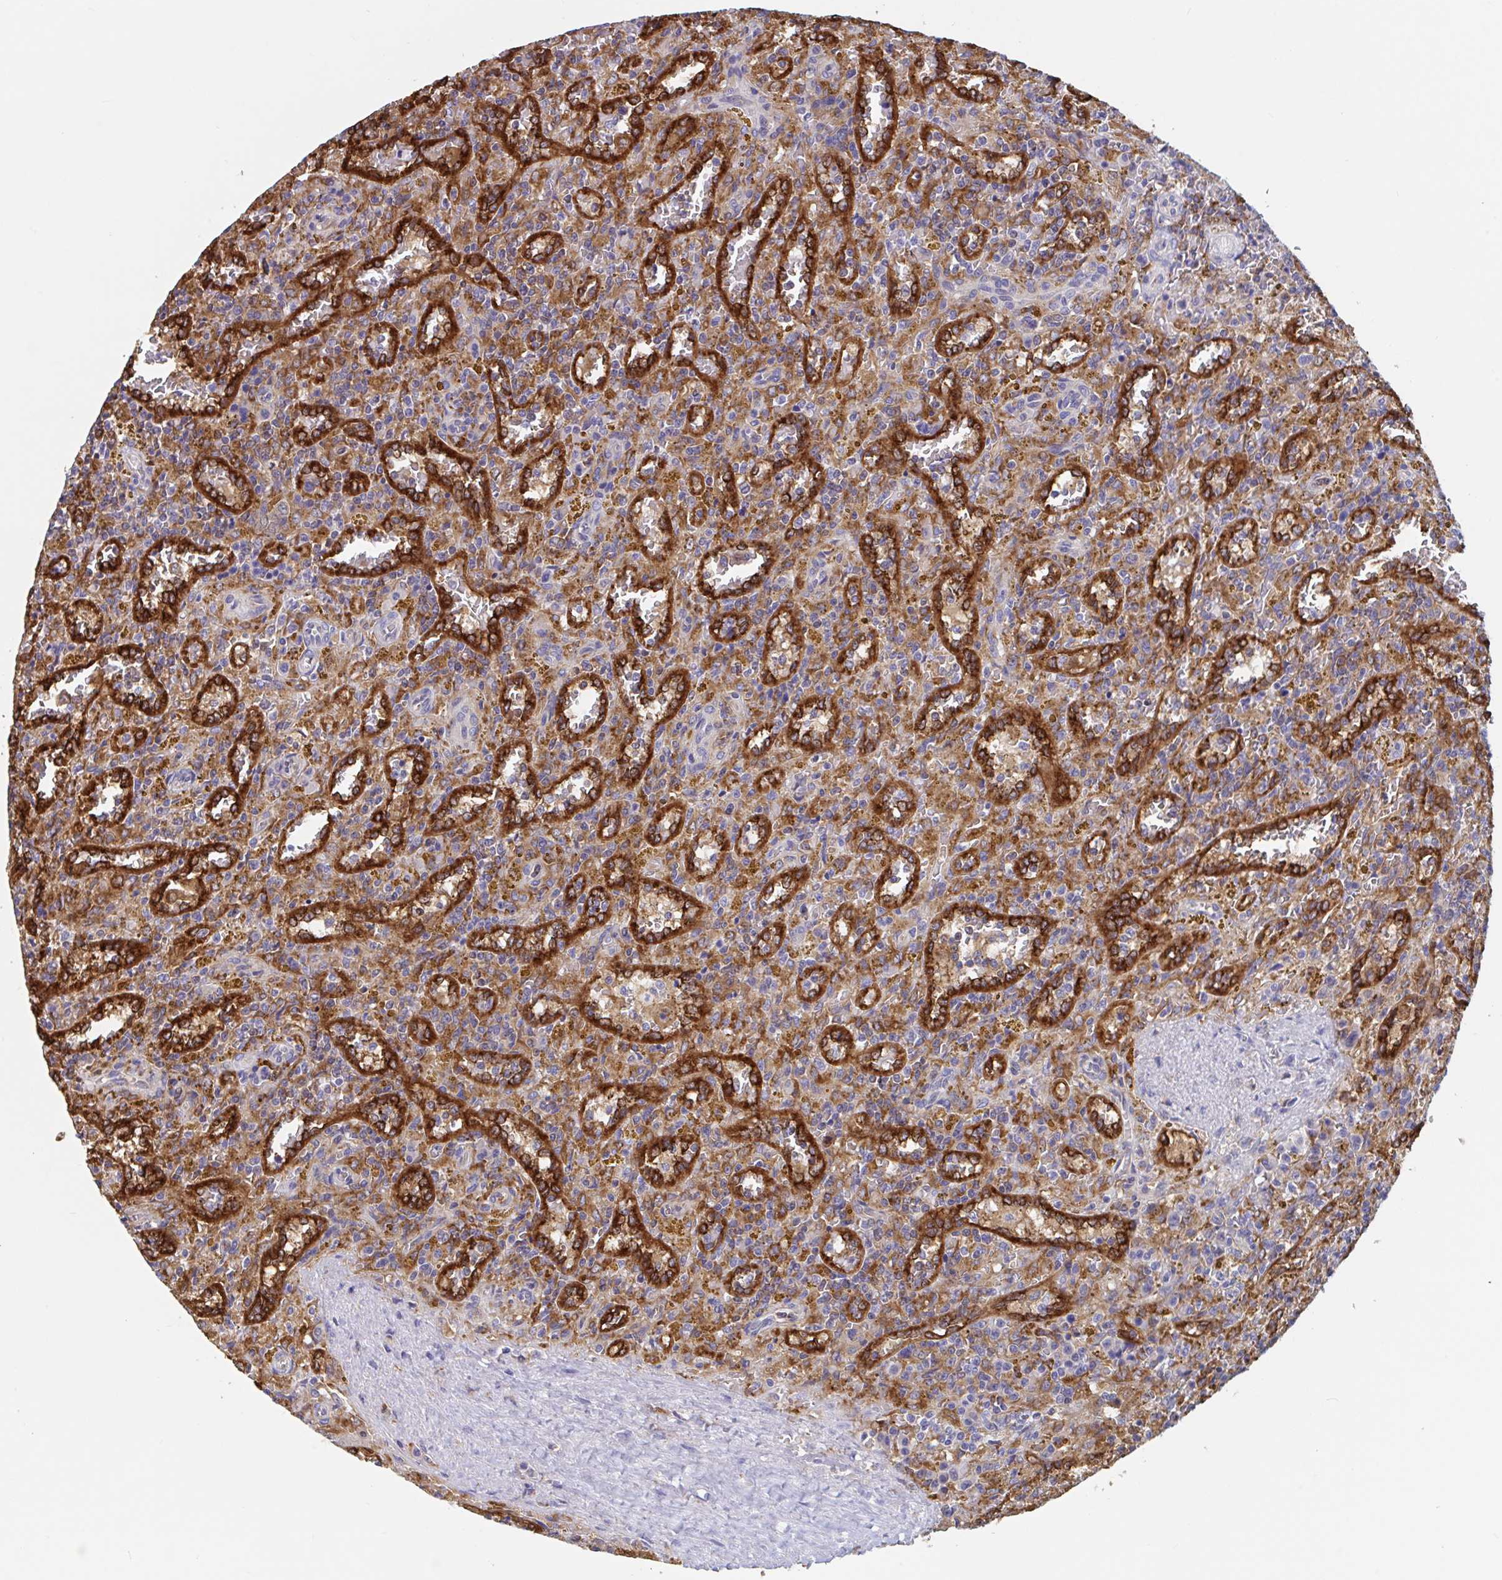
{"staining": {"intensity": "moderate", "quantity": "<25%", "location": "cytoplasmic/membranous"}, "tissue": "lymphoma", "cell_type": "Tumor cells", "image_type": "cancer", "snomed": [{"axis": "morphology", "description": "Malignant lymphoma, non-Hodgkin's type, Low grade"}, {"axis": "topography", "description": "Spleen"}], "caption": "Tumor cells display moderate cytoplasmic/membranous positivity in approximately <25% of cells in lymphoma. The staining is performed using DAB brown chromogen to label protein expression. The nuclei are counter-stained blue using hematoxylin.", "gene": "SNX8", "patient": {"sex": "female", "age": 65}}